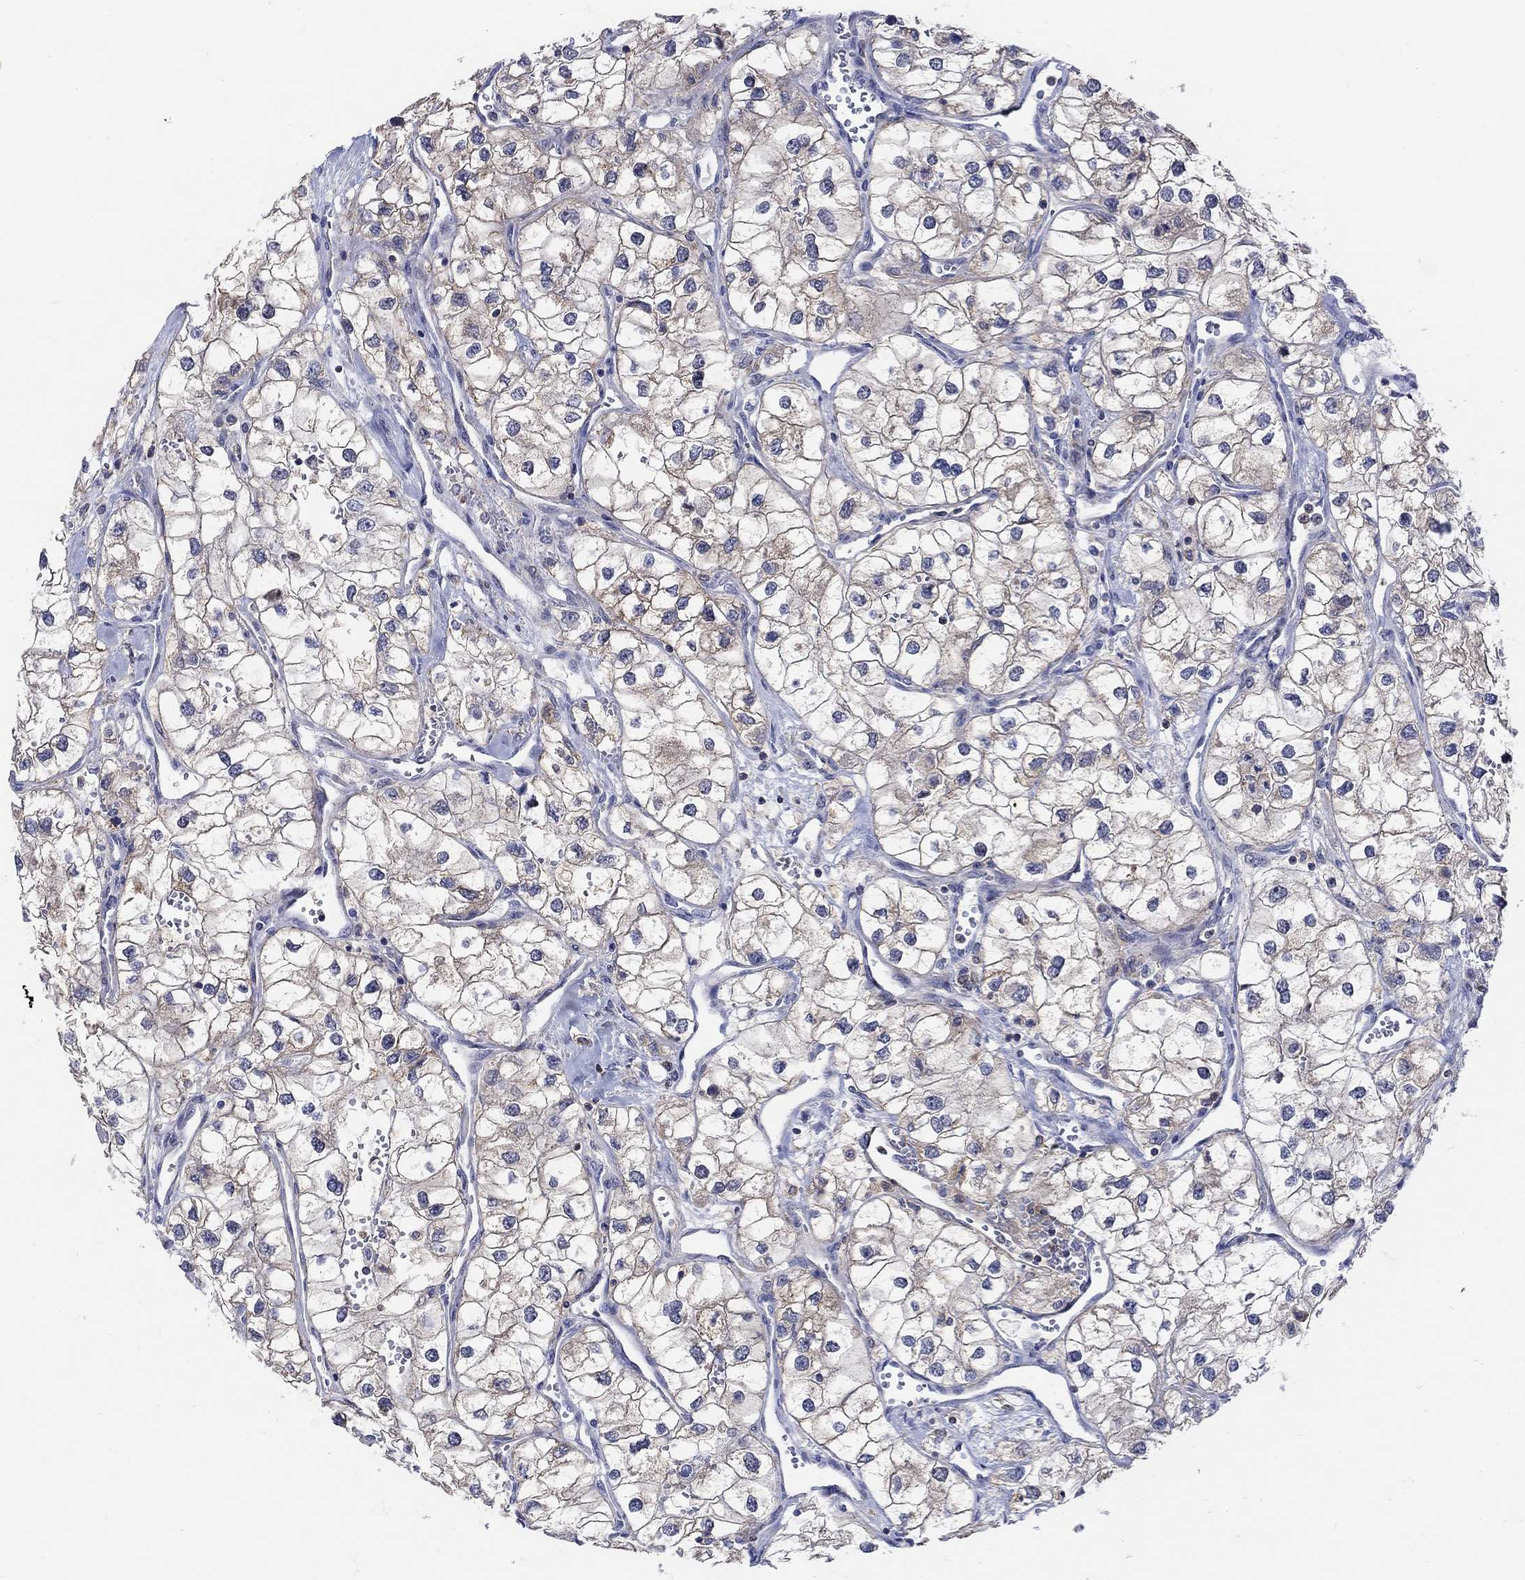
{"staining": {"intensity": "weak", "quantity": "25%-75%", "location": "cytoplasmic/membranous"}, "tissue": "renal cancer", "cell_type": "Tumor cells", "image_type": "cancer", "snomed": [{"axis": "morphology", "description": "Adenocarcinoma, NOS"}, {"axis": "topography", "description": "Kidney"}], "caption": "Renal adenocarcinoma stained with DAB immunohistochemistry (IHC) exhibits low levels of weak cytoplasmic/membranous staining in approximately 25%-75% of tumor cells. The protein is shown in brown color, while the nuclei are stained blue.", "gene": "TEKT3", "patient": {"sex": "male", "age": 59}}